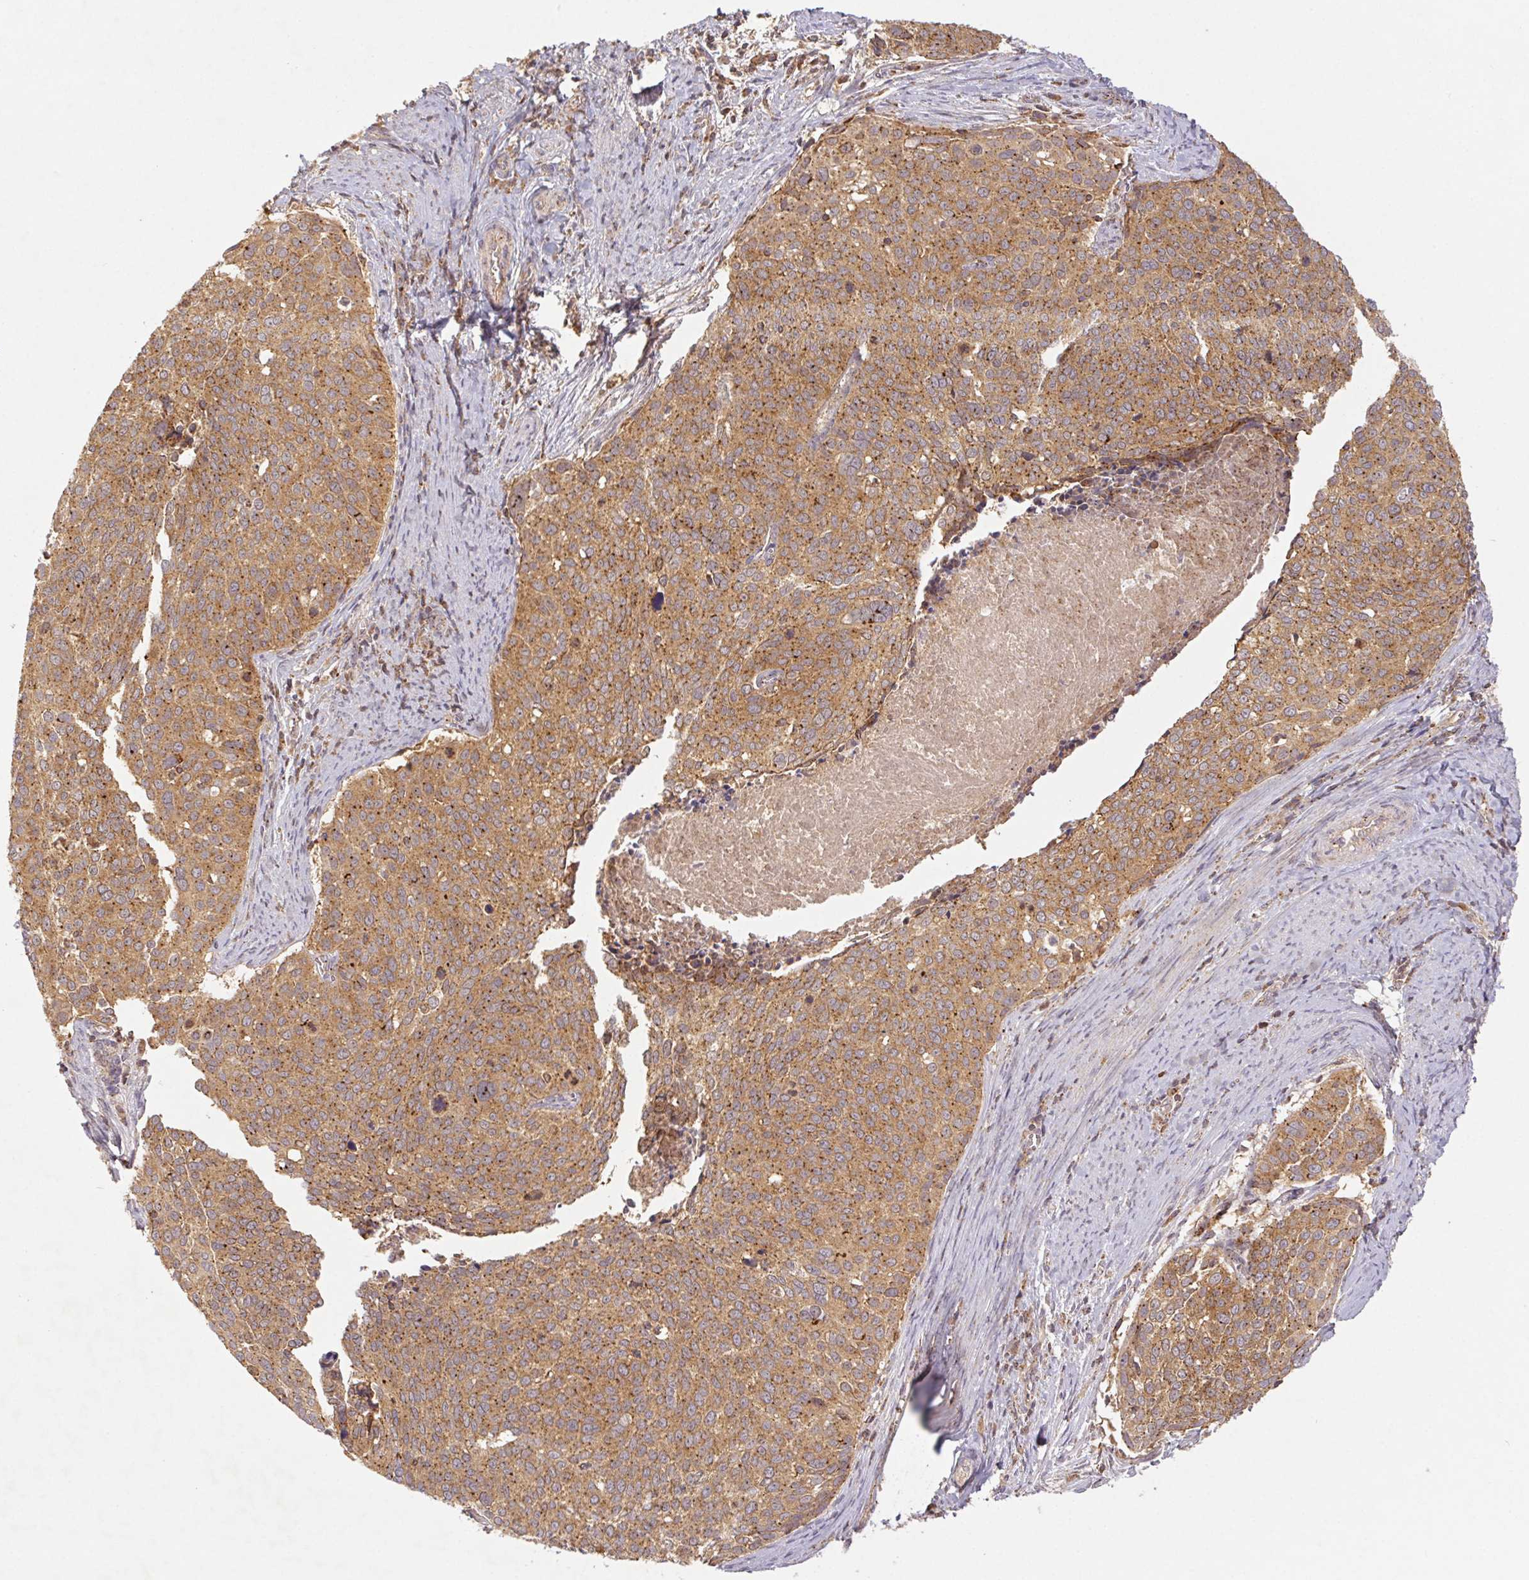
{"staining": {"intensity": "moderate", "quantity": ">75%", "location": "cytoplasmic/membranous"}, "tissue": "cervical cancer", "cell_type": "Tumor cells", "image_type": "cancer", "snomed": [{"axis": "morphology", "description": "Squamous cell carcinoma, NOS"}, {"axis": "topography", "description": "Cervix"}], "caption": "An immunohistochemistry histopathology image of neoplastic tissue is shown. Protein staining in brown highlights moderate cytoplasmic/membranous positivity in cervical cancer (squamous cell carcinoma) within tumor cells.", "gene": "MTHFD1", "patient": {"sex": "female", "age": 39}}